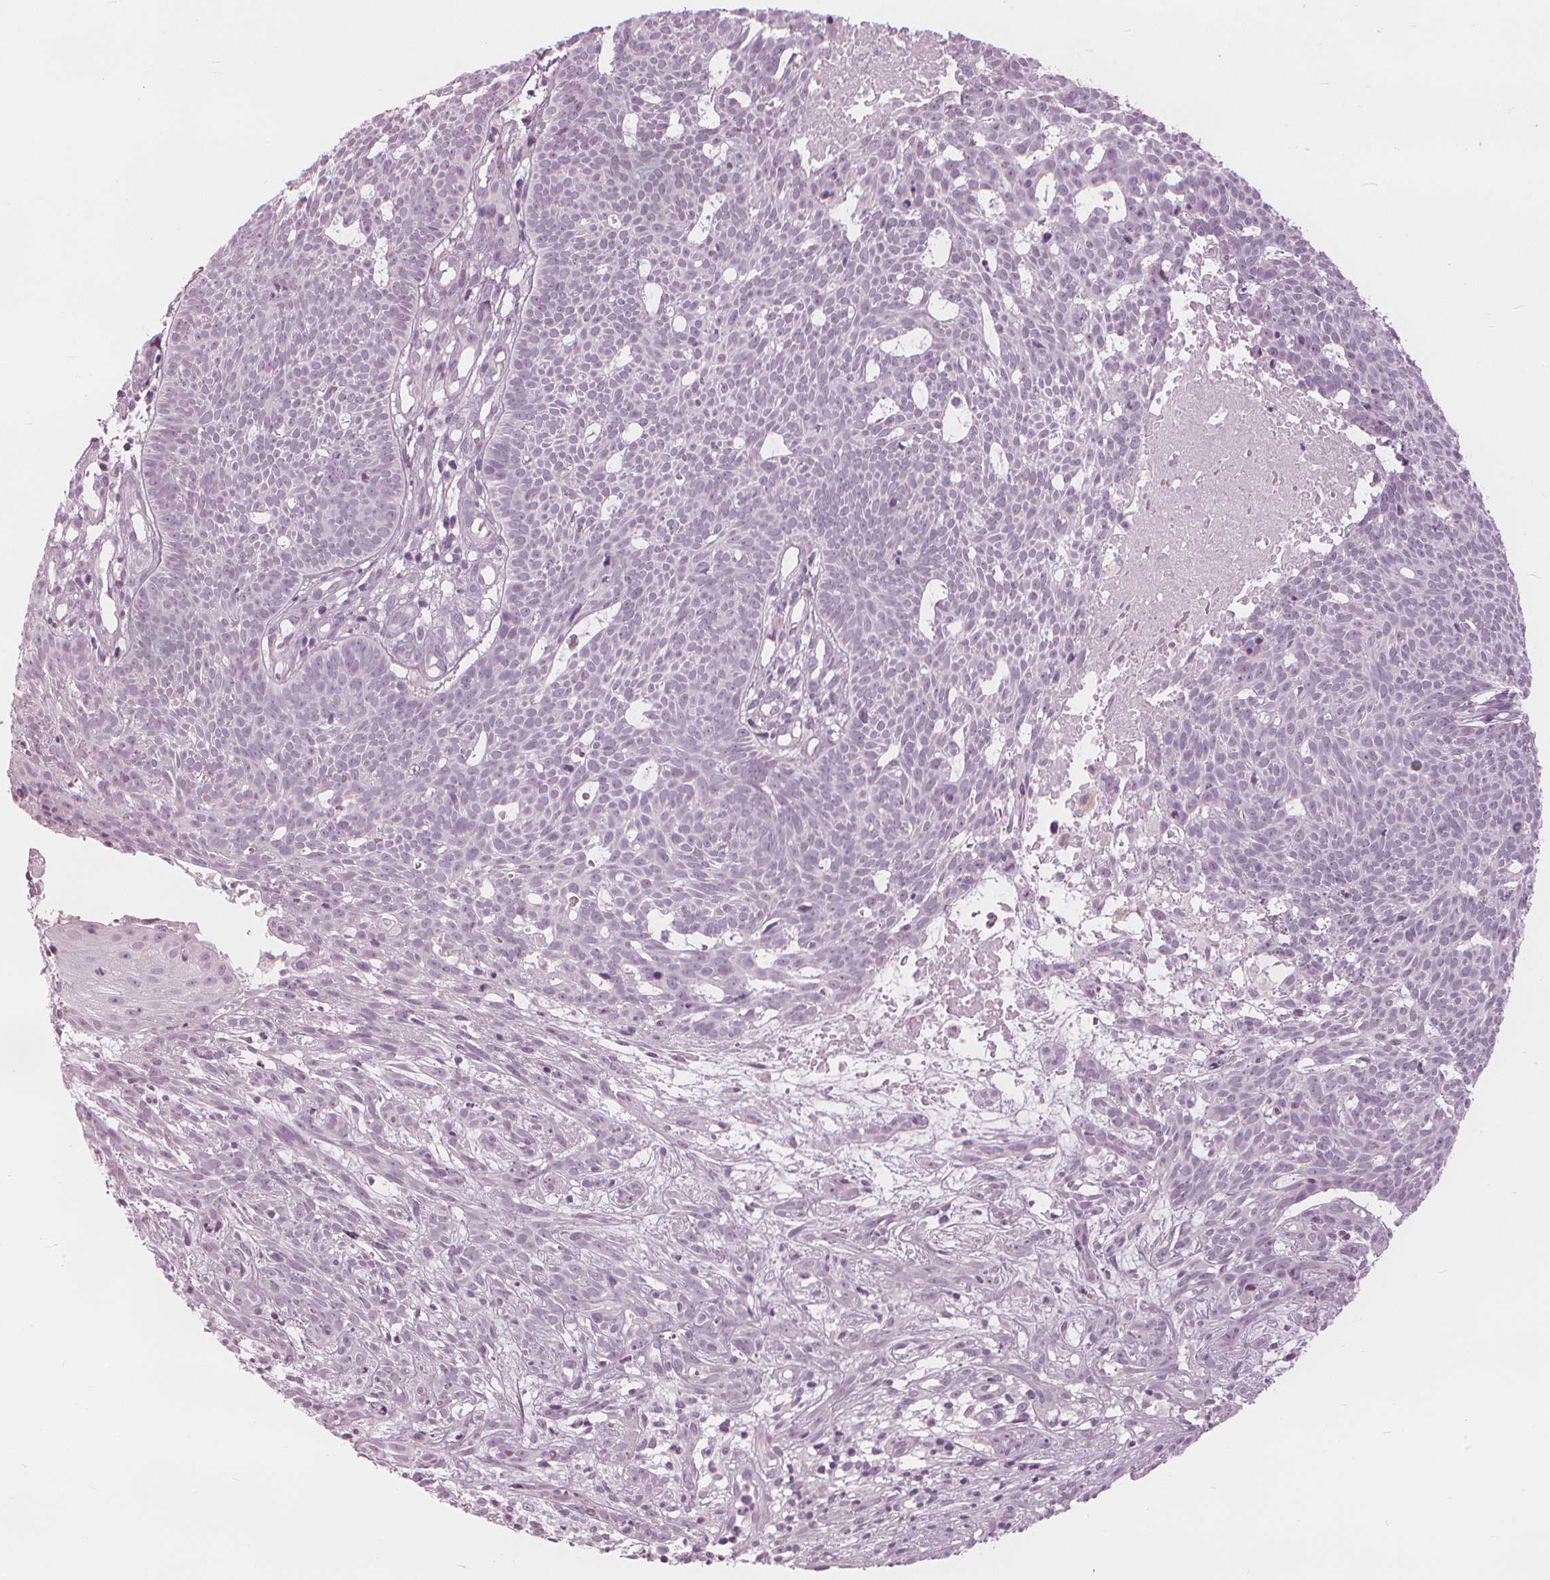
{"staining": {"intensity": "negative", "quantity": "none", "location": "none"}, "tissue": "skin cancer", "cell_type": "Tumor cells", "image_type": "cancer", "snomed": [{"axis": "morphology", "description": "Basal cell carcinoma"}, {"axis": "topography", "description": "Skin"}], "caption": "An immunohistochemistry (IHC) histopathology image of skin basal cell carcinoma is shown. There is no staining in tumor cells of skin basal cell carcinoma.", "gene": "PAEP", "patient": {"sex": "male", "age": 59}}